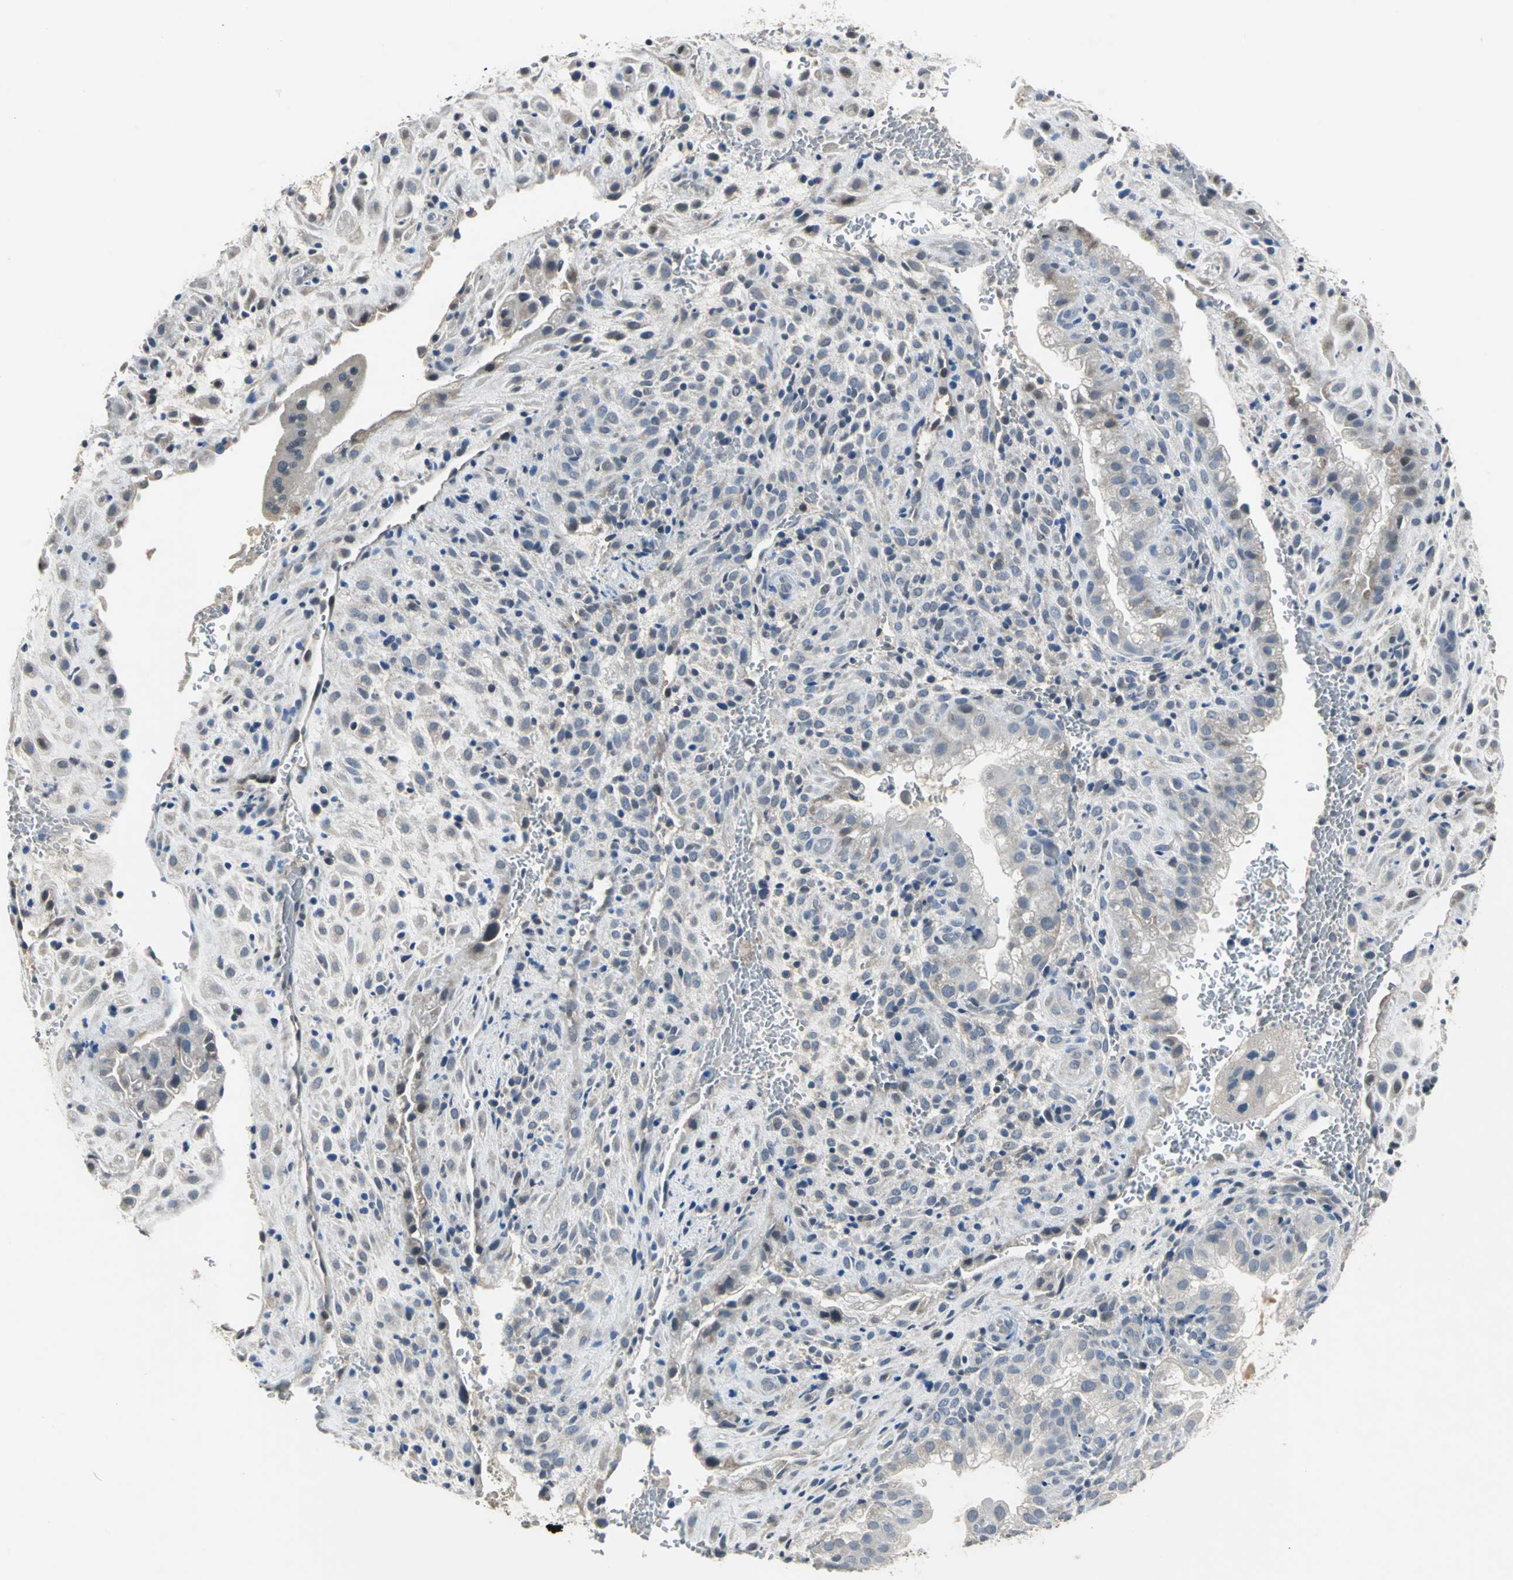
{"staining": {"intensity": "weak", "quantity": "<25%", "location": "cytoplasmic/membranous"}, "tissue": "placenta", "cell_type": "Decidual cells", "image_type": "normal", "snomed": [{"axis": "morphology", "description": "Normal tissue, NOS"}, {"axis": "topography", "description": "Placenta"}], "caption": "DAB (3,3'-diaminobenzidine) immunohistochemical staining of benign human placenta shows no significant staining in decidual cells. (DAB (3,3'-diaminobenzidine) IHC, high magnification).", "gene": "JADE3", "patient": {"sex": "female", "age": 35}}